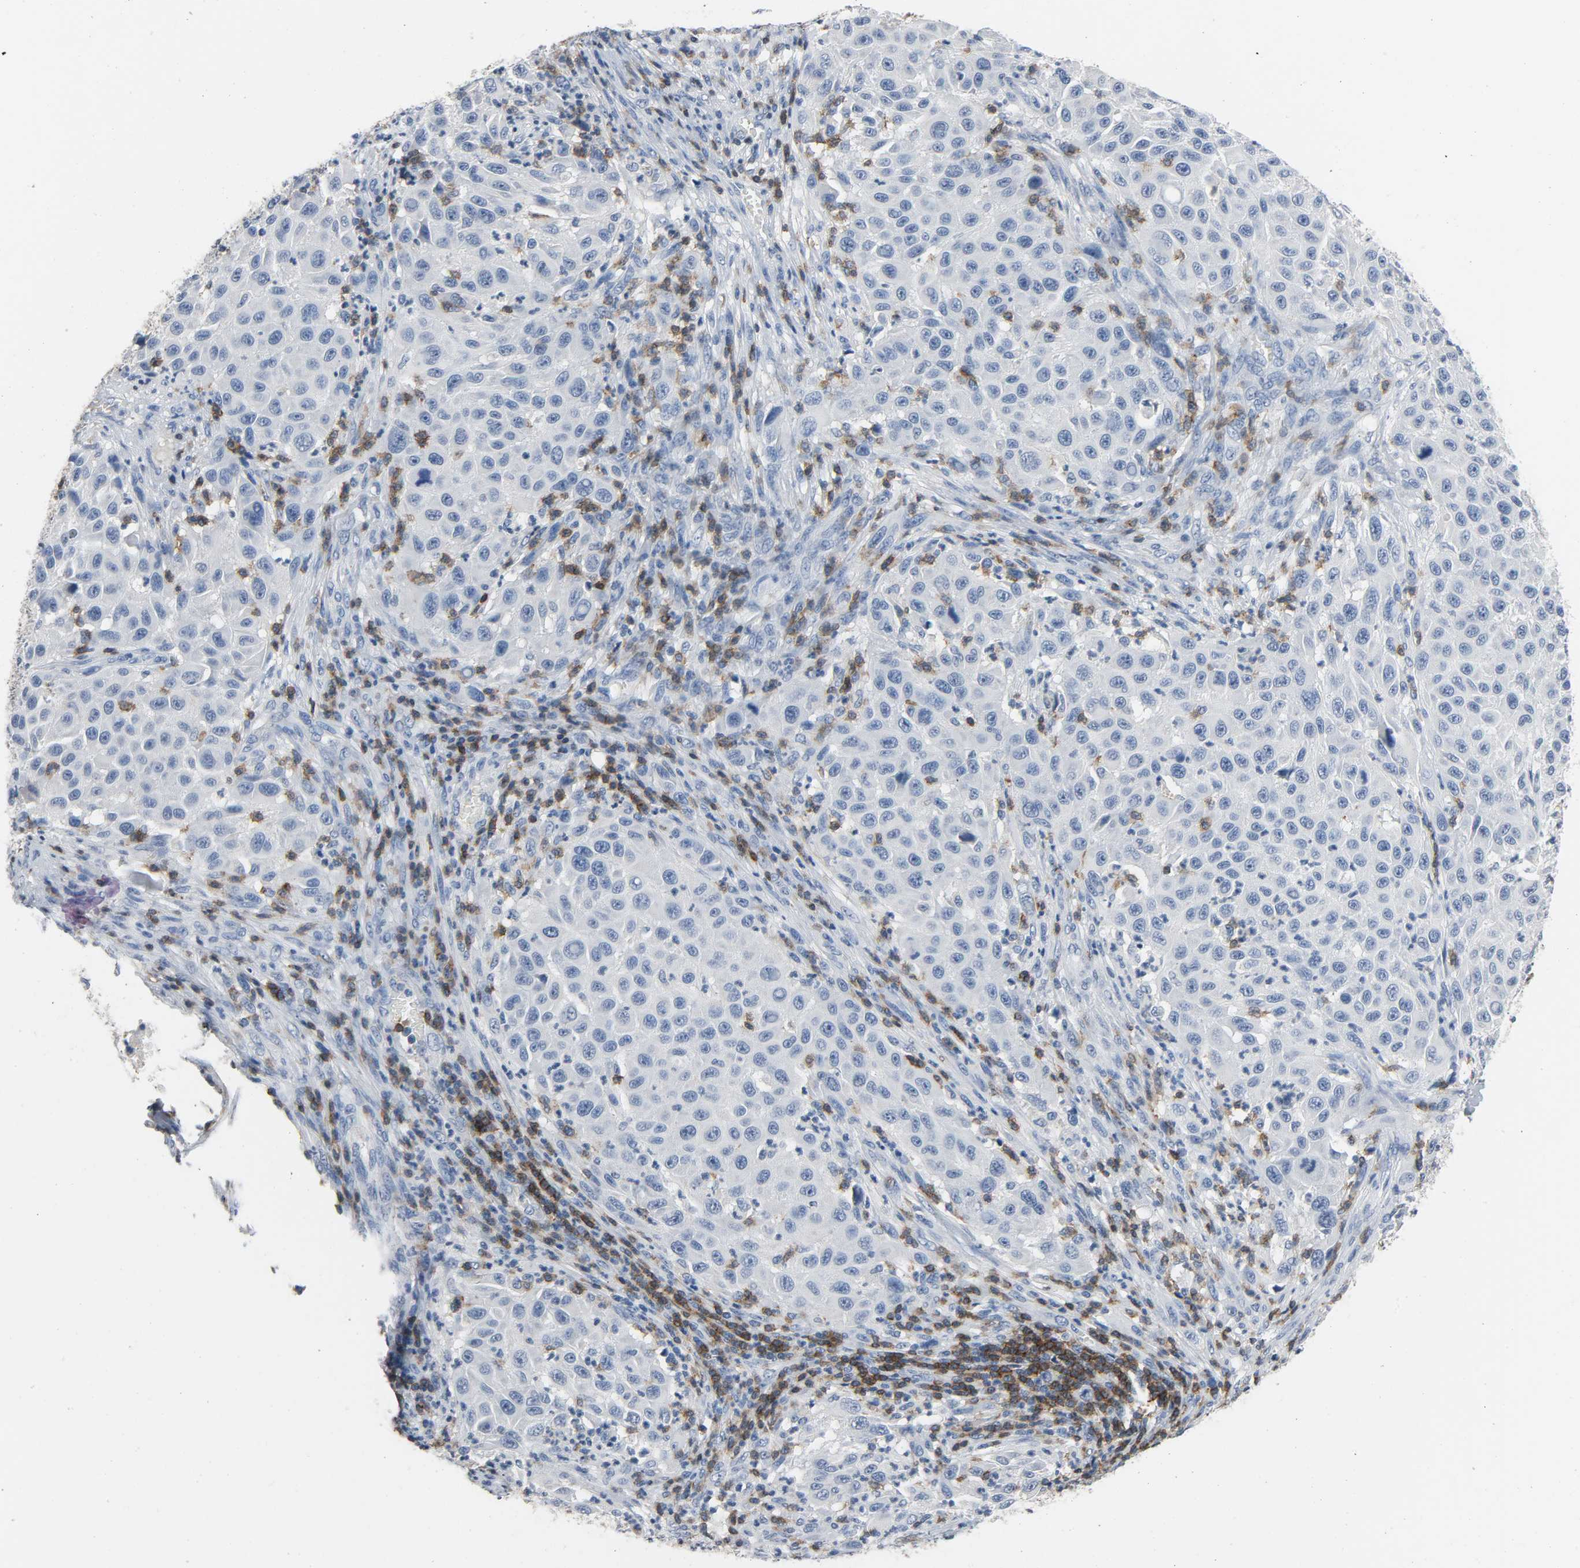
{"staining": {"intensity": "negative", "quantity": "none", "location": "none"}, "tissue": "melanoma", "cell_type": "Tumor cells", "image_type": "cancer", "snomed": [{"axis": "morphology", "description": "Malignant melanoma, Metastatic site"}, {"axis": "topography", "description": "Lymph node"}], "caption": "Tumor cells show no significant staining in malignant melanoma (metastatic site).", "gene": "LCK", "patient": {"sex": "male", "age": 61}}